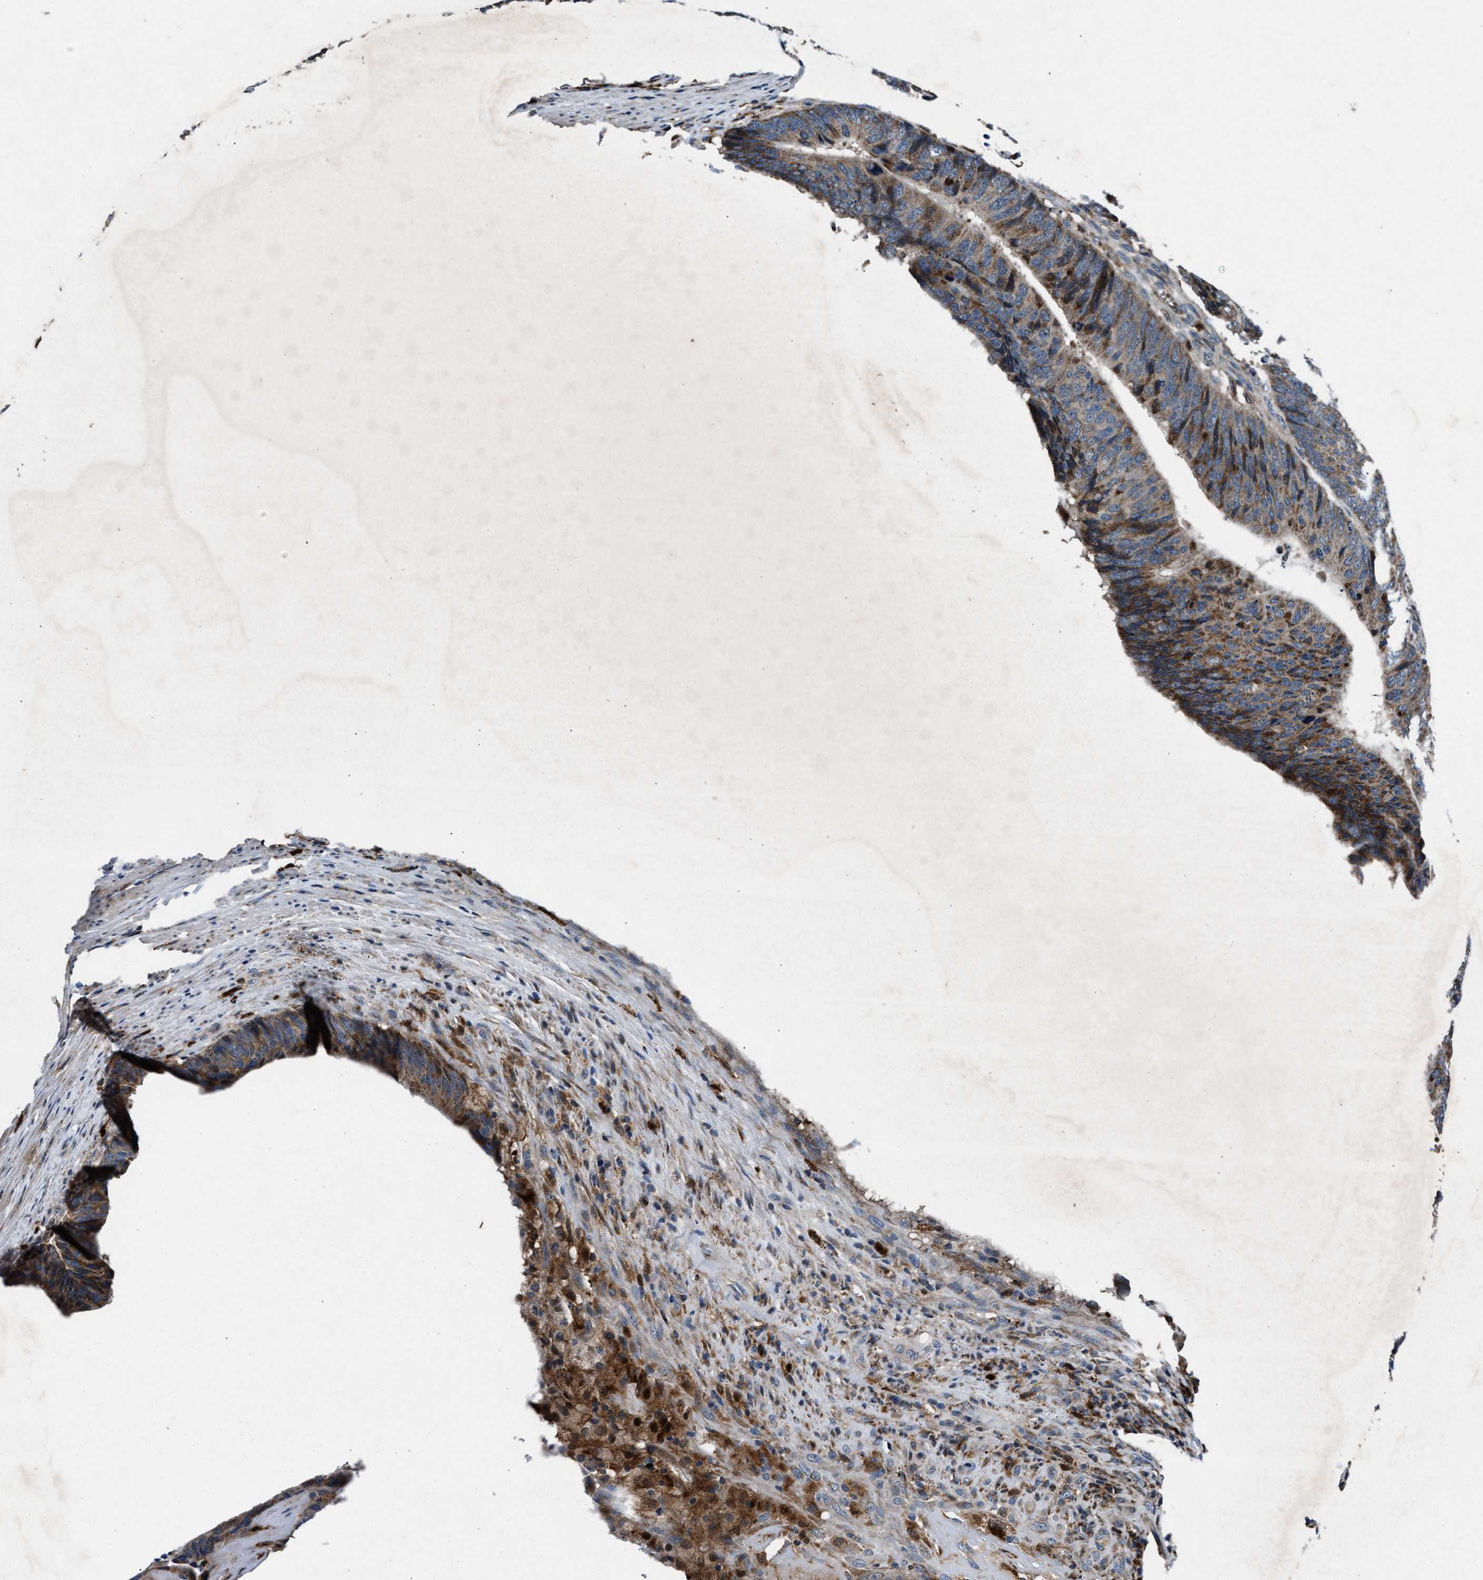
{"staining": {"intensity": "moderate", "quantity": ">75%", "location": "cytoplasmic/membranous"}, "tissue": "colorectal cancer", "cell_type": "Tumor cells", "image_type": "cancer", "snomed": [{"axis": "morphology", "description": "Adenocarcinoma, NOS"}, {"axis": "topography", "description": "Colon"}], "caption": "The photomicrograph exhibits immunohistochemical staining of adenocarcinoma (colorectal). There is moderate cytoplasmic/membranous positivity is appreciated in approximately >75% of tumor cells.", "gene": "FAM221A", "patient": {"sex": "male", "age": 56}}